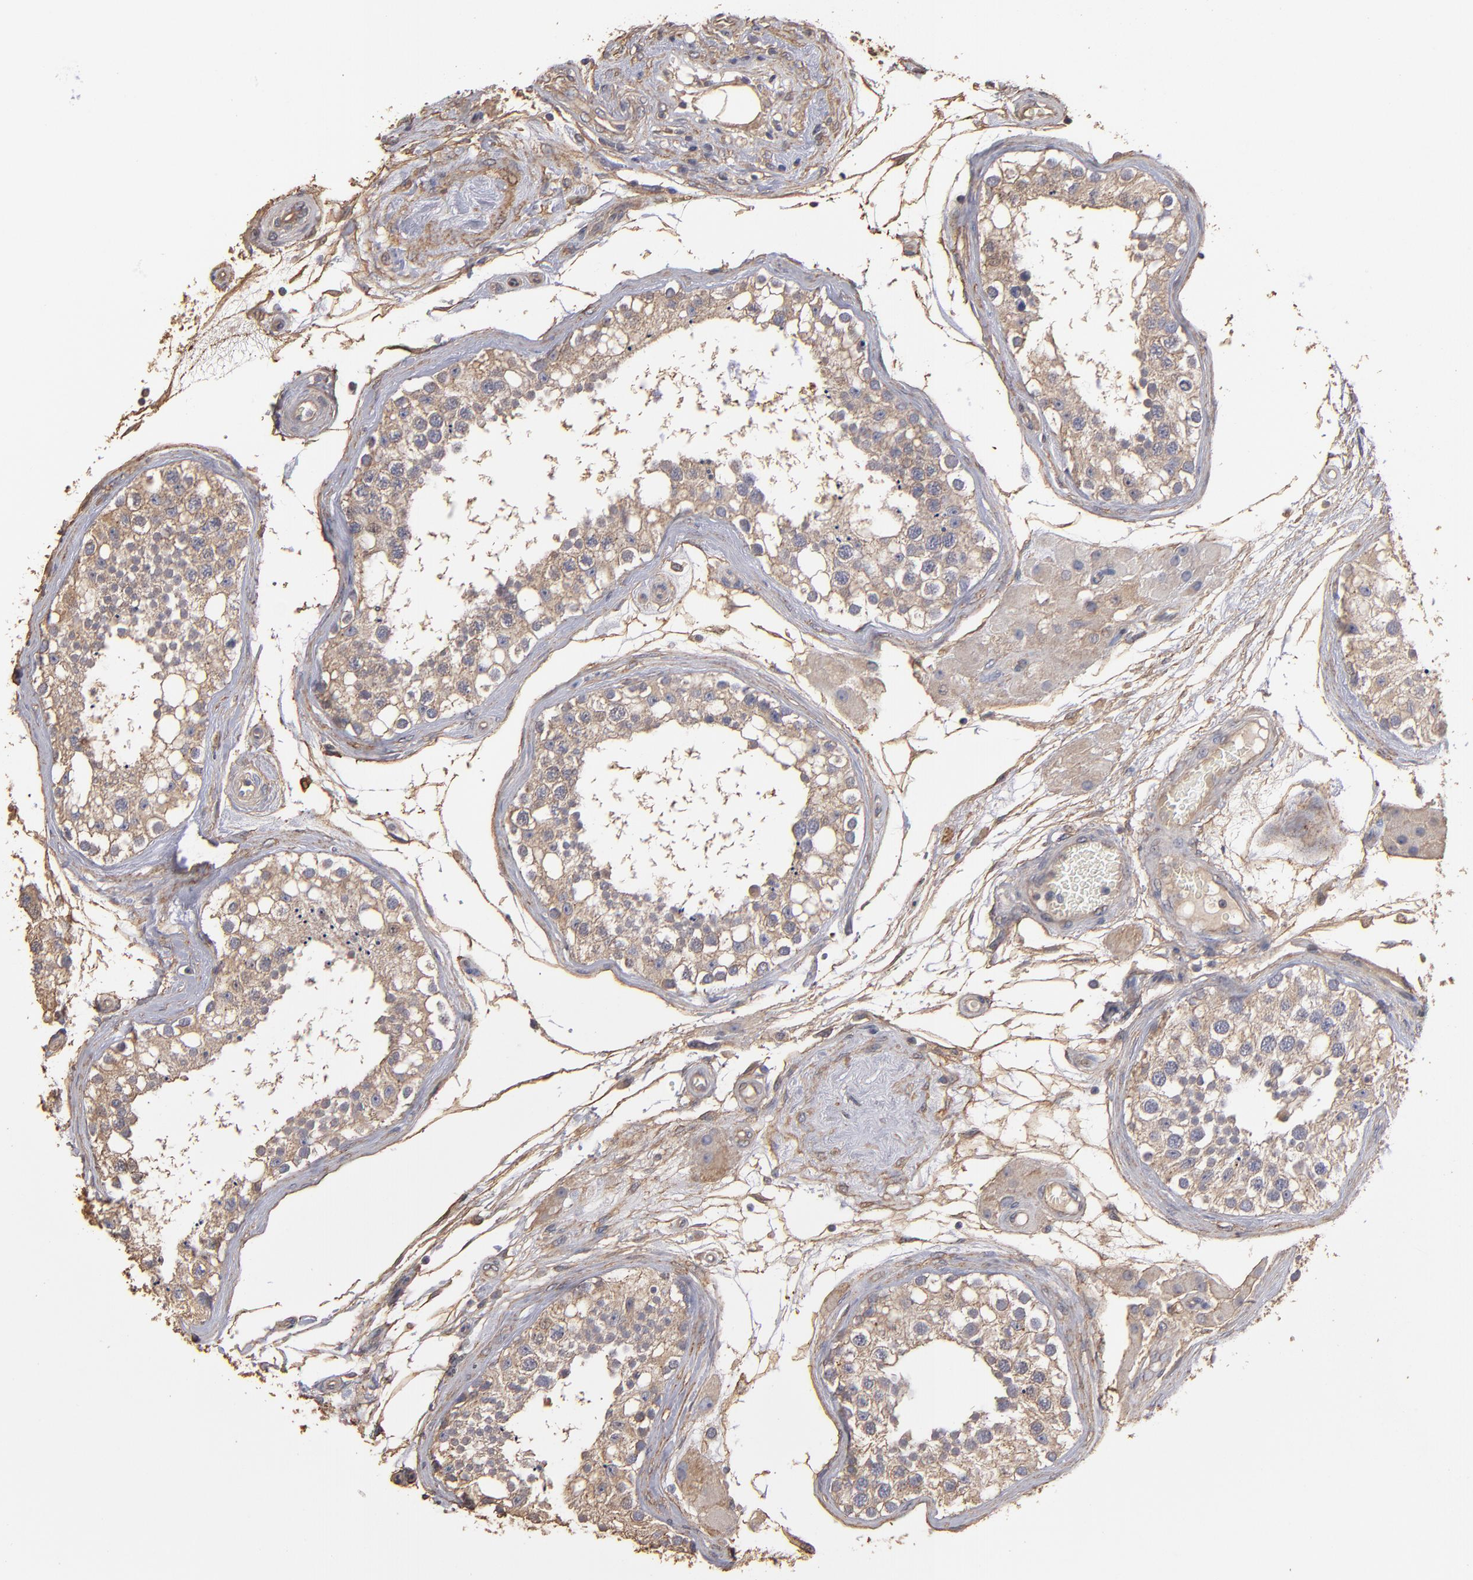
{"staining": {"intensity": "weak", "quantity": ">75%", "location": "cytoplasmic/membranous"}, "tissue": "testis", "cell_type": "Cells in seminiferous ducts", "image_type": "normal", "snomed": [{"axis": "morphology", "description": "Normal tissue, NOS"}, {"axis": "topography", "description": "Testis"}], "caption": "Immunohistochemistry (DAB) staining of unremarkable human testis shows weak cytoplasmic/membranous protein staining in about >75% of cells in seminiferous ducts.", "gene": "DMD", "patient": {"sex": "male", "age": 68}}